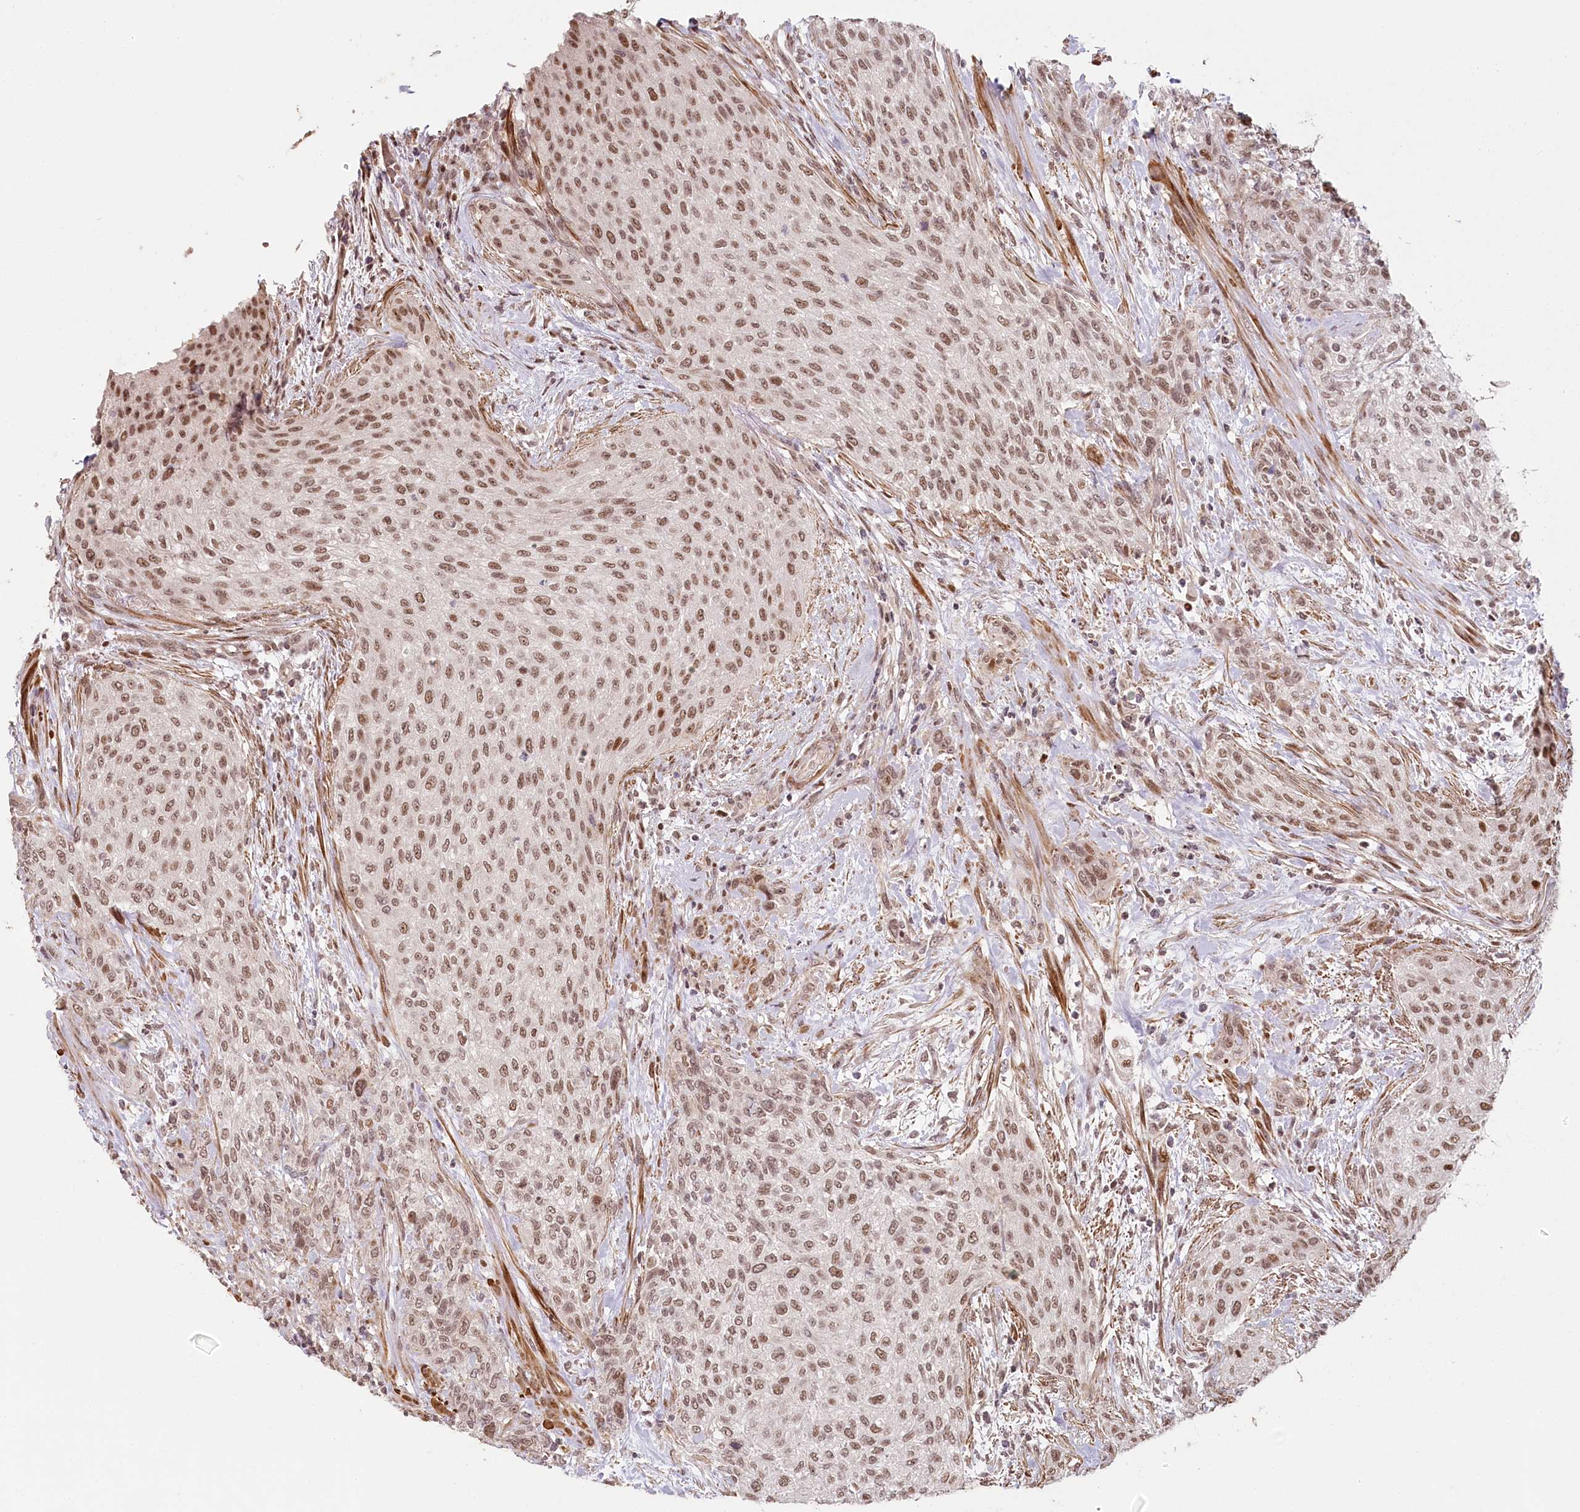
{"staining": {"intensity": "moderate", "quantity": ">75%", "location": "nuclear"}, "tissue": "urothelial cancer", "cell_type": "Tumor cells", "image_type": "cancer", "snomed": [{"axis": "morphology", "description": "Normal tissue, NOS"}, {"axis": "morphology", "description": "Urothelial carcinoma, NOS"}, {"axis": "topography", "description": "Urinary bladder"}, {"axis": "topography", "description": "Peripheral nerve tissue"}], "caption": "Tumor cells display medium levels of moderate nuclear expression in about >75% of cells in urothelial cancer.", "gene": "FAM204A", "patient": {"sex": "male", "age": 35}}